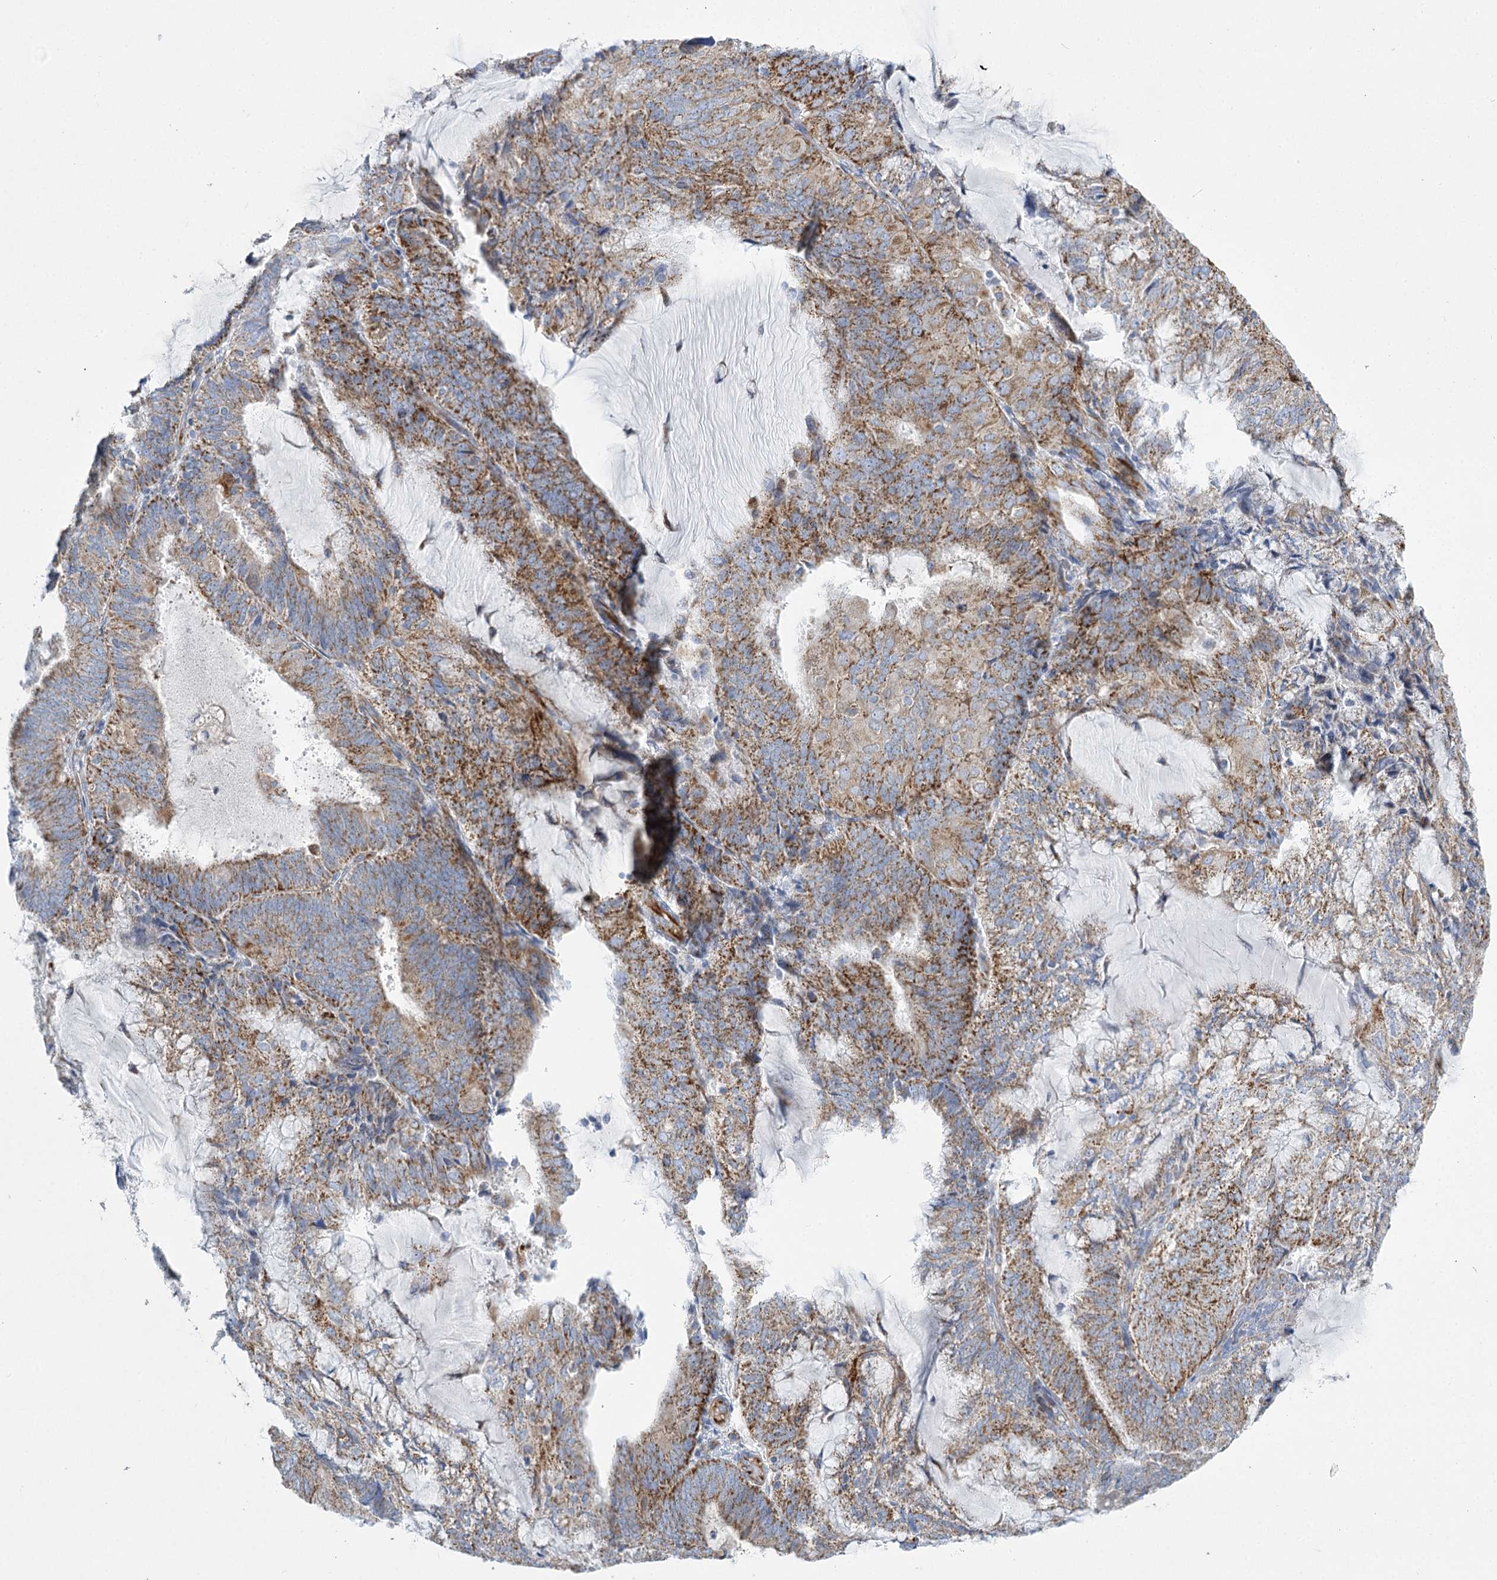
{"staining": {"intensity": "moderate", "quantity": ">75%", "location": "cytoplasmic/membranous"}, "tissue": "endometrial cancer", "cell_type": "Tumor cells", "image_type": "cancer", "snomed": [{"axis": "morphology", "description": "Adenocarcinoma, NOS"}, {"axis": "topography", "description": "Endometrium"}], "caption": "Endometrial adenocarcinoma stained with DAB immunohistochemistry demonstrates medium levels of moderate cytoplasmic/membranous expression in approximately >75% of tumor cells. The protein of interest is shown in brown color, while the nuclei are stained blue.", "gene": "DHTKD1", "patient": {"sex": "female", "age": 81}}